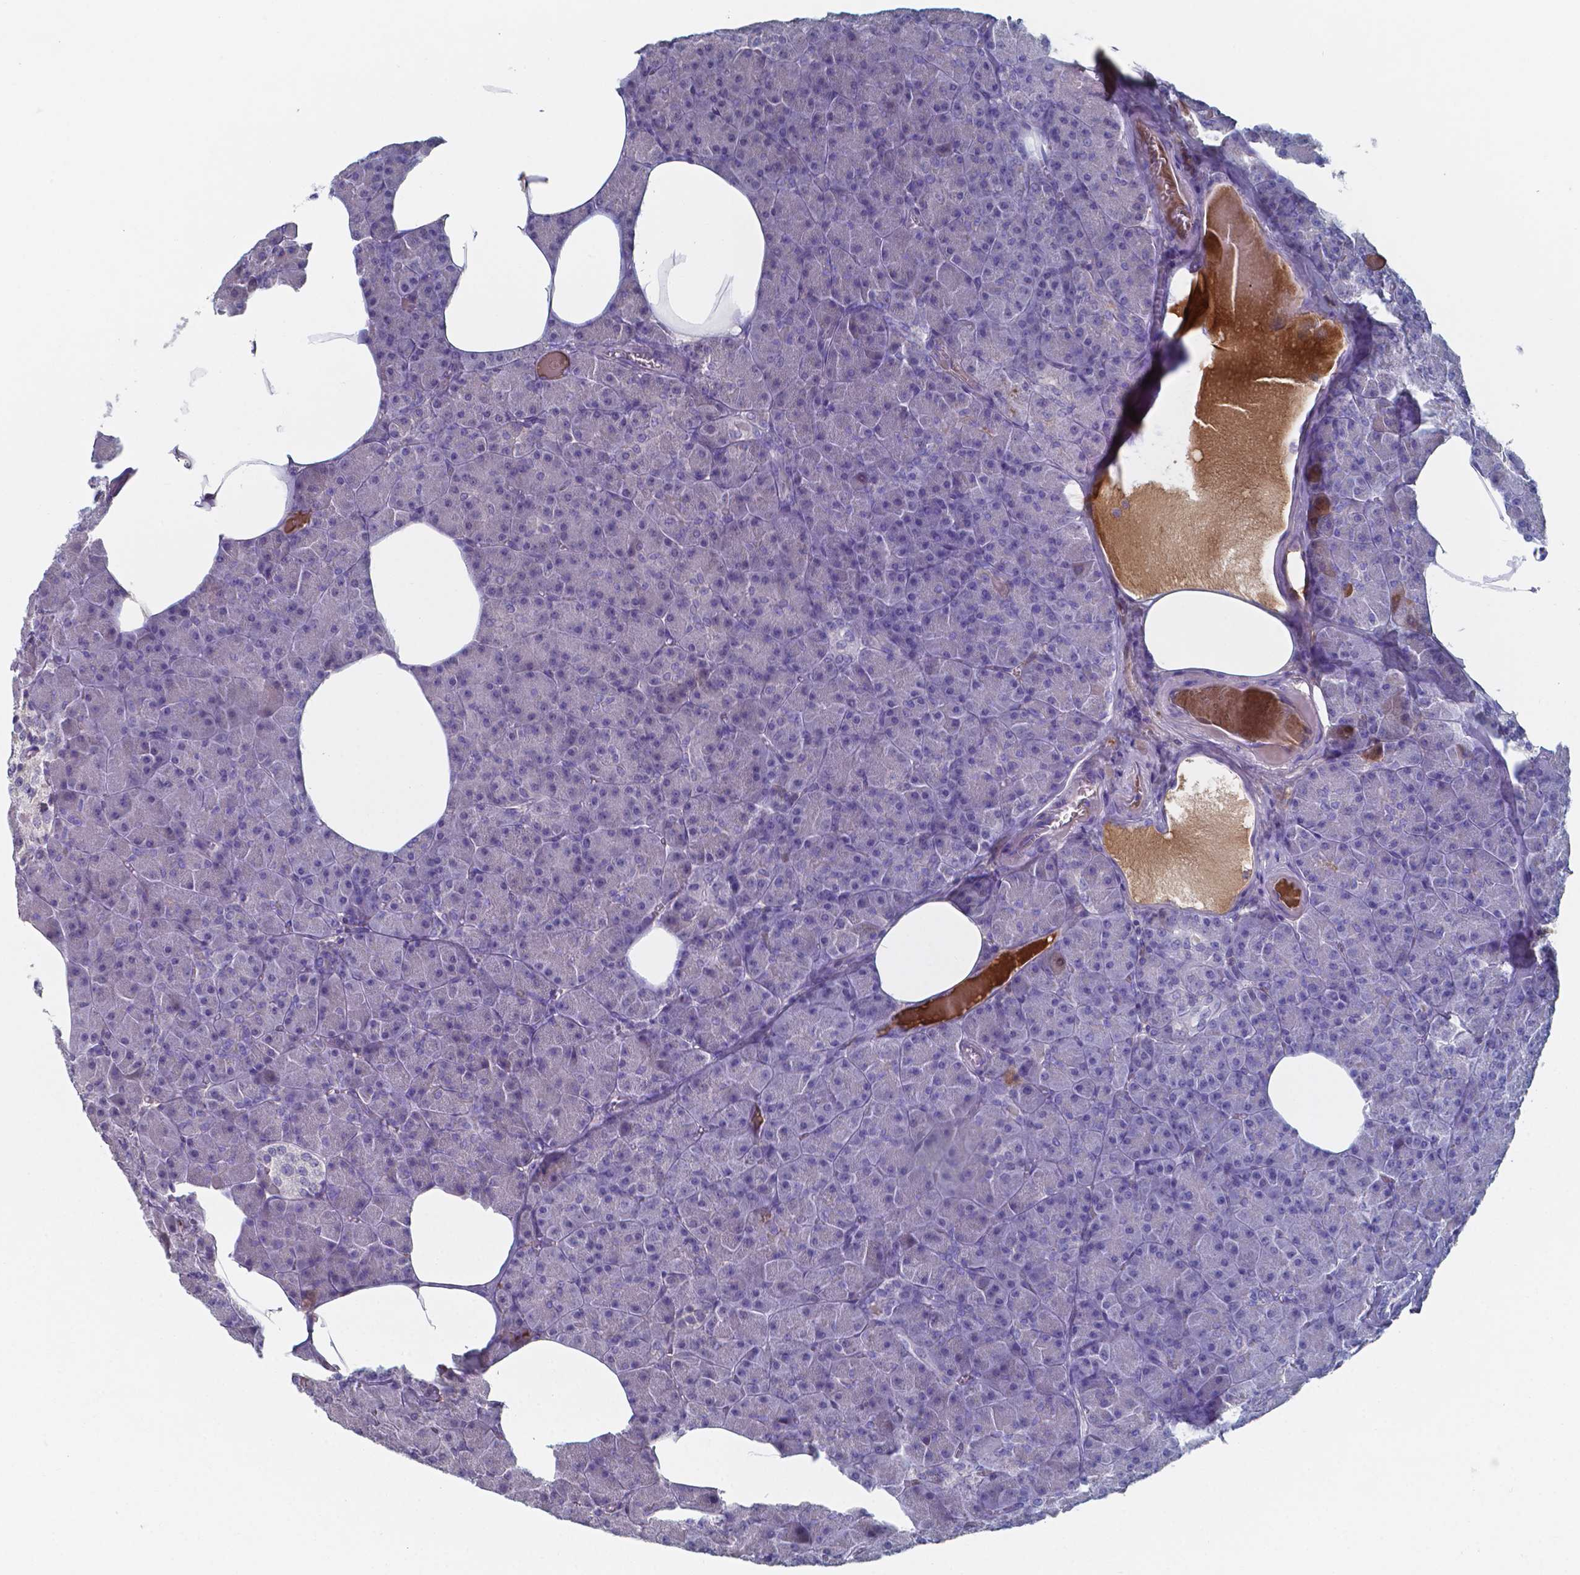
{"staining": {"intensity": "negative", "quantity": "none", "location": "none"}, "tissue": "pancreas", "cell_type": "Exocrine glandular cells", "image_type": "normal", "snomed": [{"axis": "morphology", "description": "Normal tissue, NOS"}, {"axis": "topography", "description": "Pancreas"}], "caption": "Exocrine glandular cells show no significant positivity in unremarkable pancreas. (DAB (3,3'-diaminobenzidine) IHC with hematoxylin counter stain).", "gene": "BTBD17", "patient": {"sex": "female", "age": 45}}